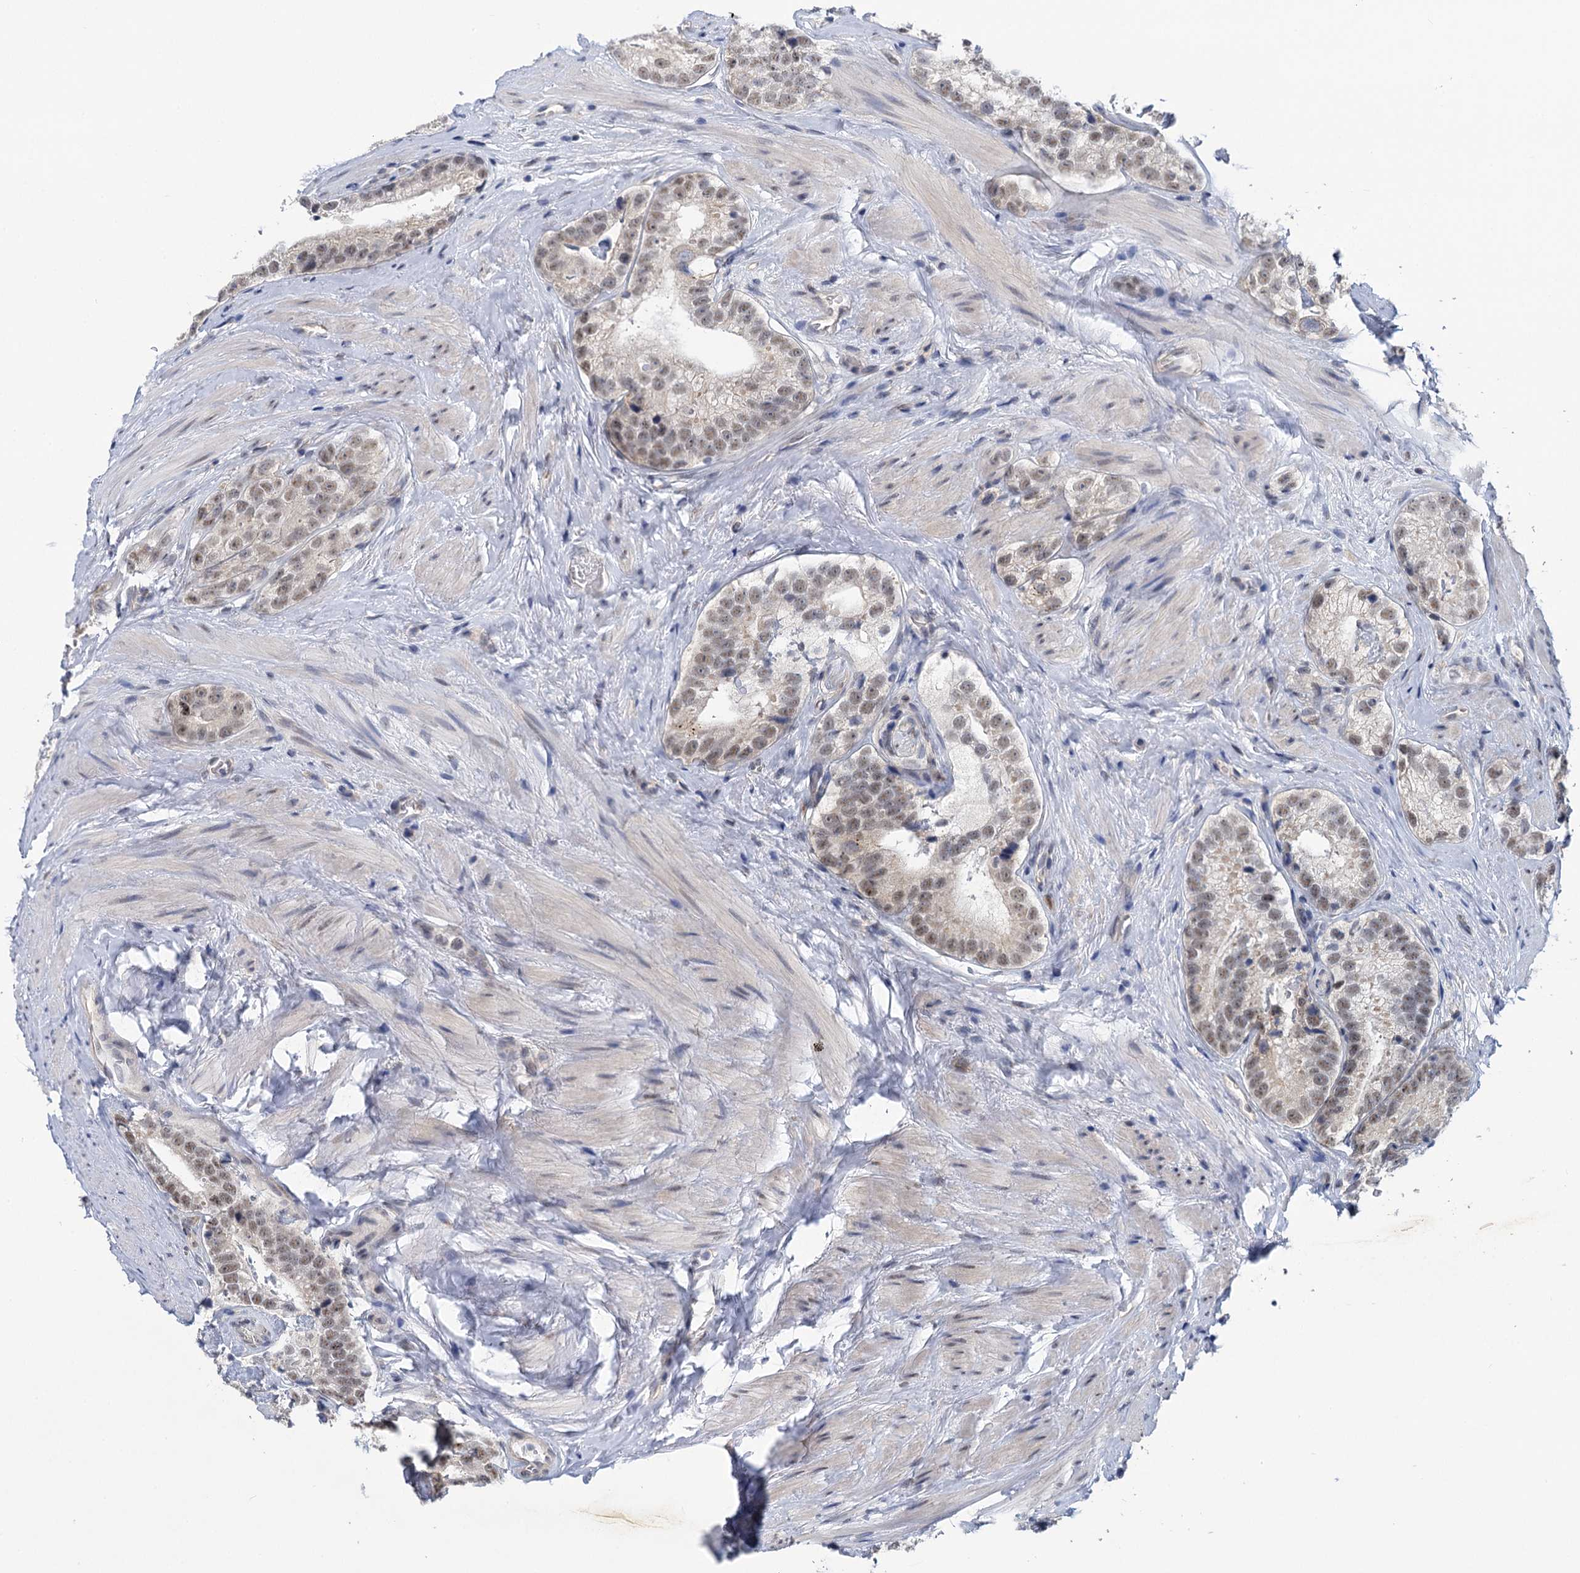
{"staining": {"intensity": "weak", "quantity": ">75%", "location": "nuclear"}, "tissue": "prostate cancer", "cell_type": "Tumor cells", "image_type": "cancer", "snomed": [{"axis": "morphology", "description": "Adenocarcinoma, High grade"}, {"axis": "topography", "description": "Prostate"}], "caption": "Prostate cancer (high-grade adenocarcinoma) was stained to show a protein in brown. There is low levels of weak nuclear positivity in approximately >75% of tumor cells. Immunohistochemistry stains the protein in brown and the nuclei are stained blue.", "gene": "MBLAC2", "patient": {"sex": "male", "age": 56}}